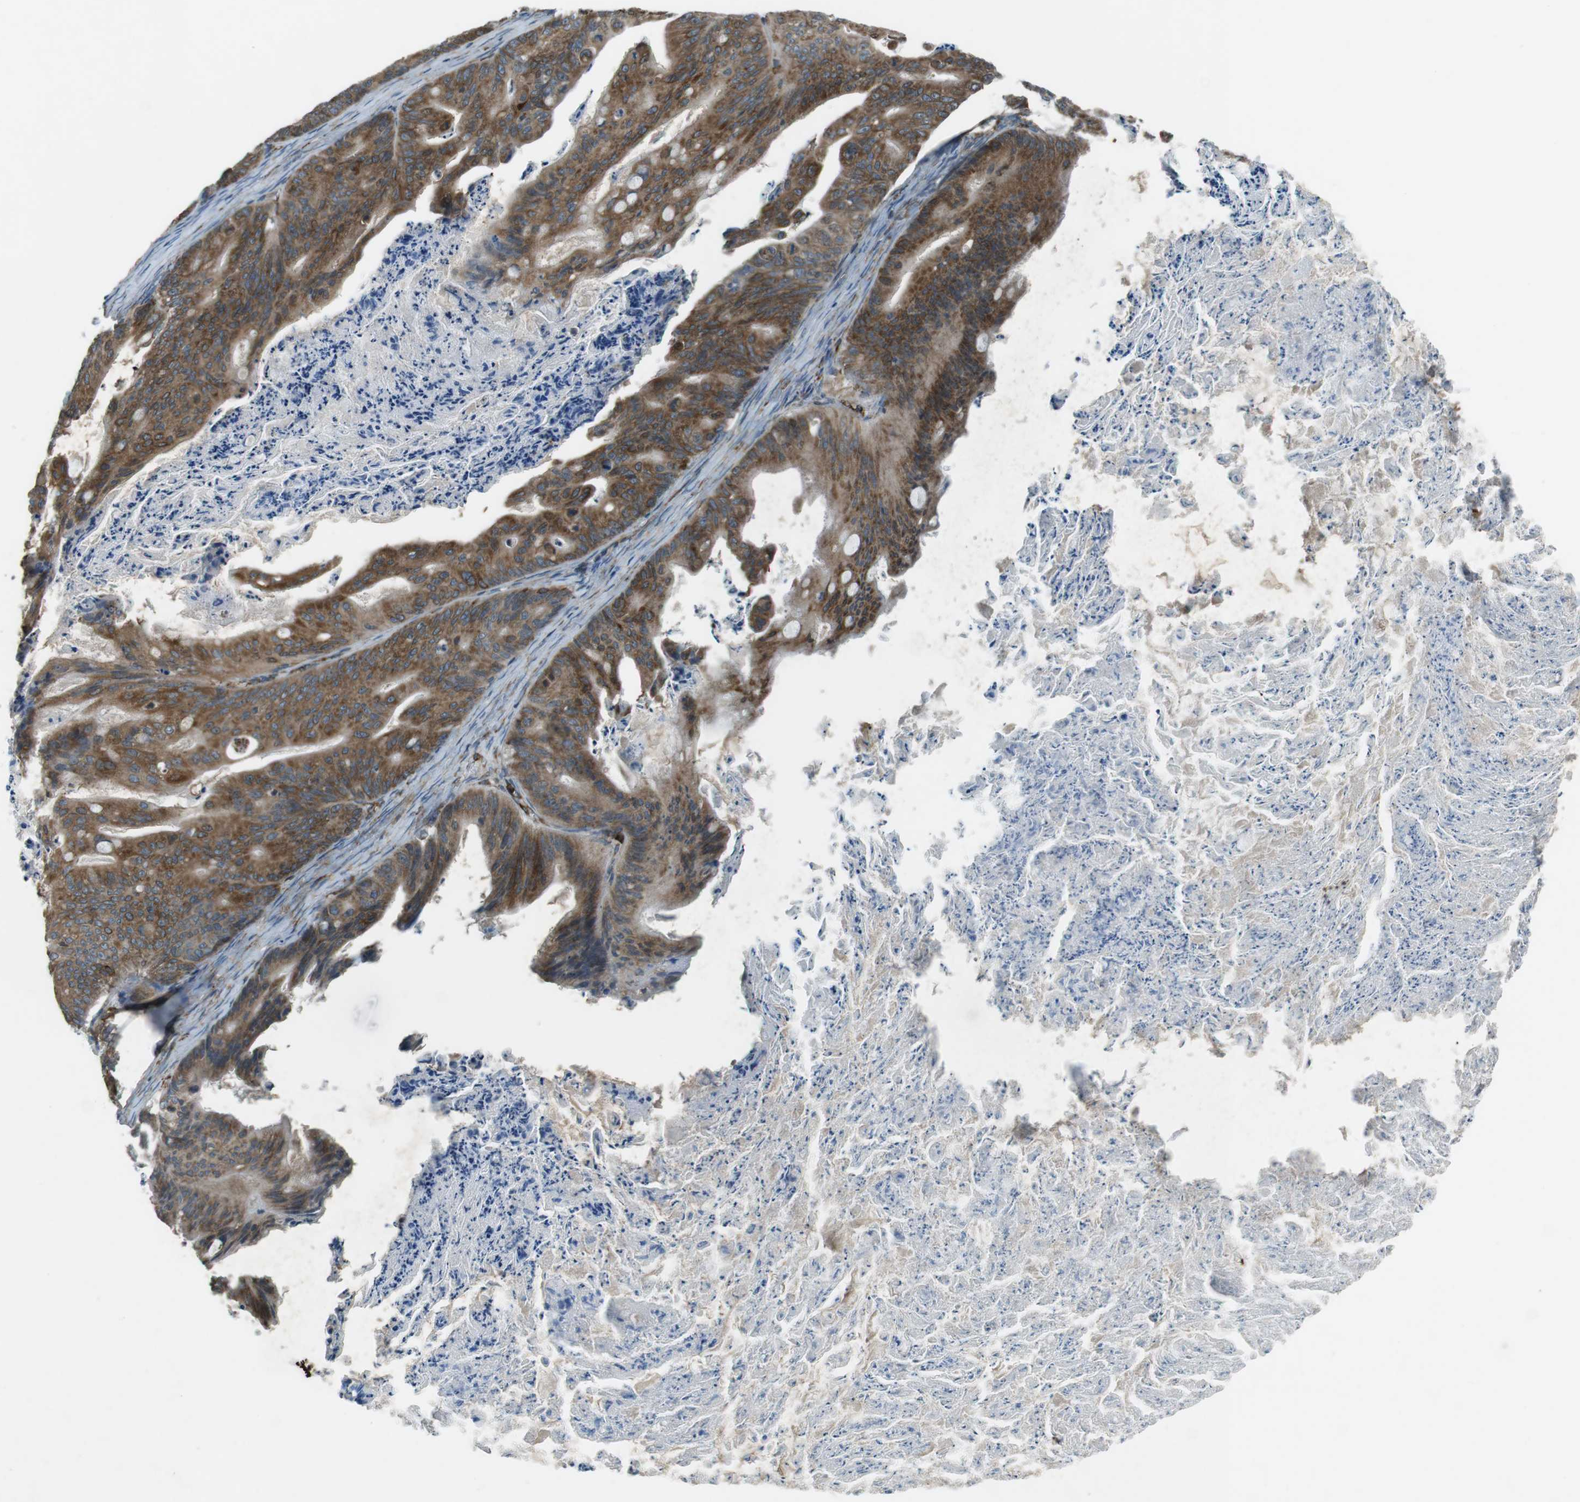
{"staining": {"intensity": "strong", "quantity": ">75%", "location": "cytoplasmic/membranous"}, "tissue": "ovarian cancer", "cell_type": "Tumor cells", "image_type": "cancer", "snomed": [{"axis": "morphology", "description": "Cystadenocarcinoma, mucinous, NOS"}, {"axis": "topography", "description": "Ovary"}], "caption": "IHC image of ovarian cancer stained for a protein (brown), which displays high levels of strong cytoplasmic/membranous positivity in about >75% of tumor cells.", "gene": "KTN1", "patient": {"sex": "female", "age": 37}}